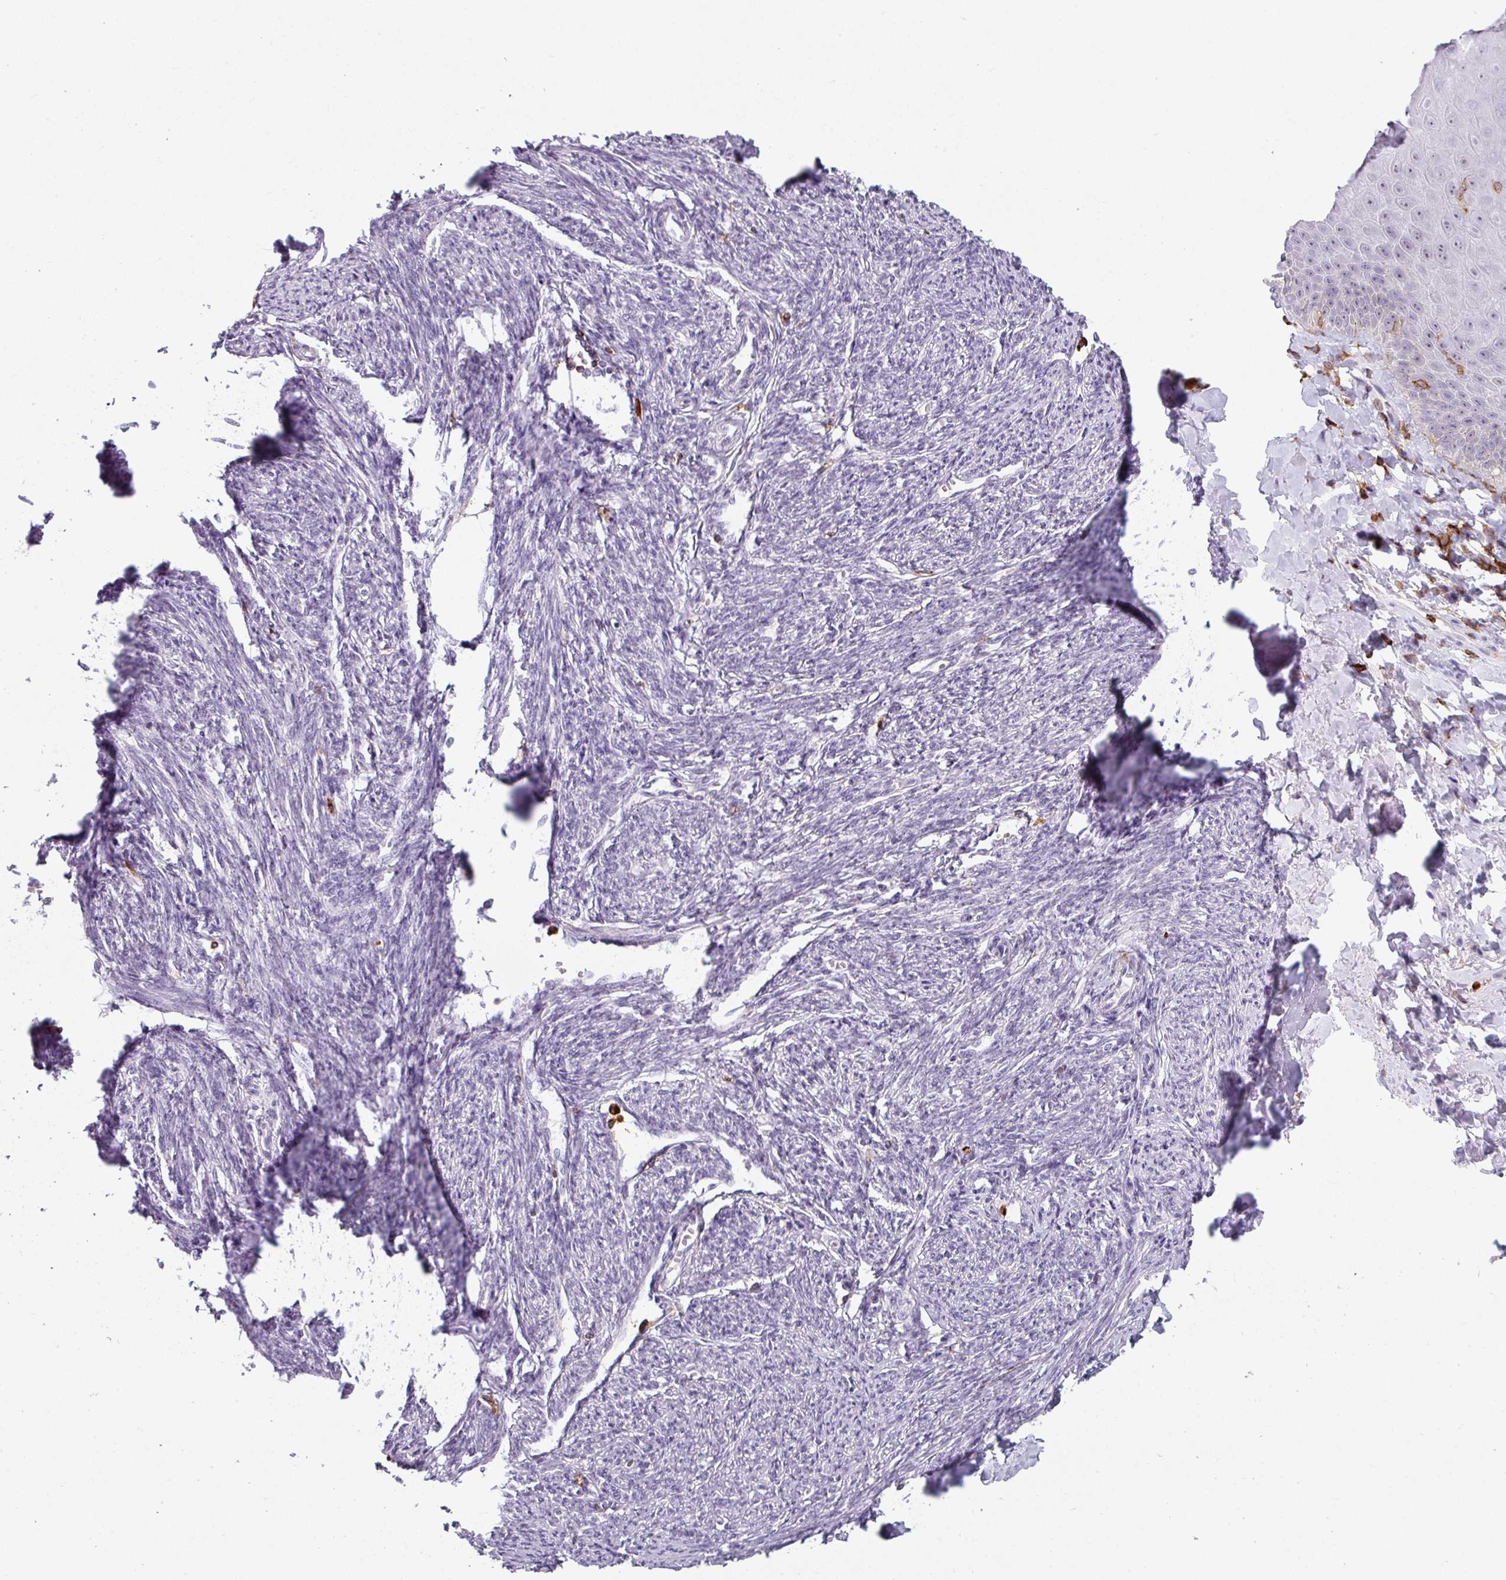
{"staining": {"intensity": "negative", "quantity": "none", "location": "none"}, "tissue": "smooth muscle", "cell_type": "Smooth muscle cells", "image_type": "normal", "snomed": [{"axis": "morphology", "description": "Normal tissue, NOS"}, {"axis": "topography", "description": "Smooth muscle"}, {"axis": "topography", "description": "Fallopian tube"}], "caption": "A high-resolution image shows immunohistochemistry staining of normal smooth muscle, which displays no significant expression in smooth muscle cells.", "gene": "EXOSC5", "patient": {"sex": "female", "age": 59}}